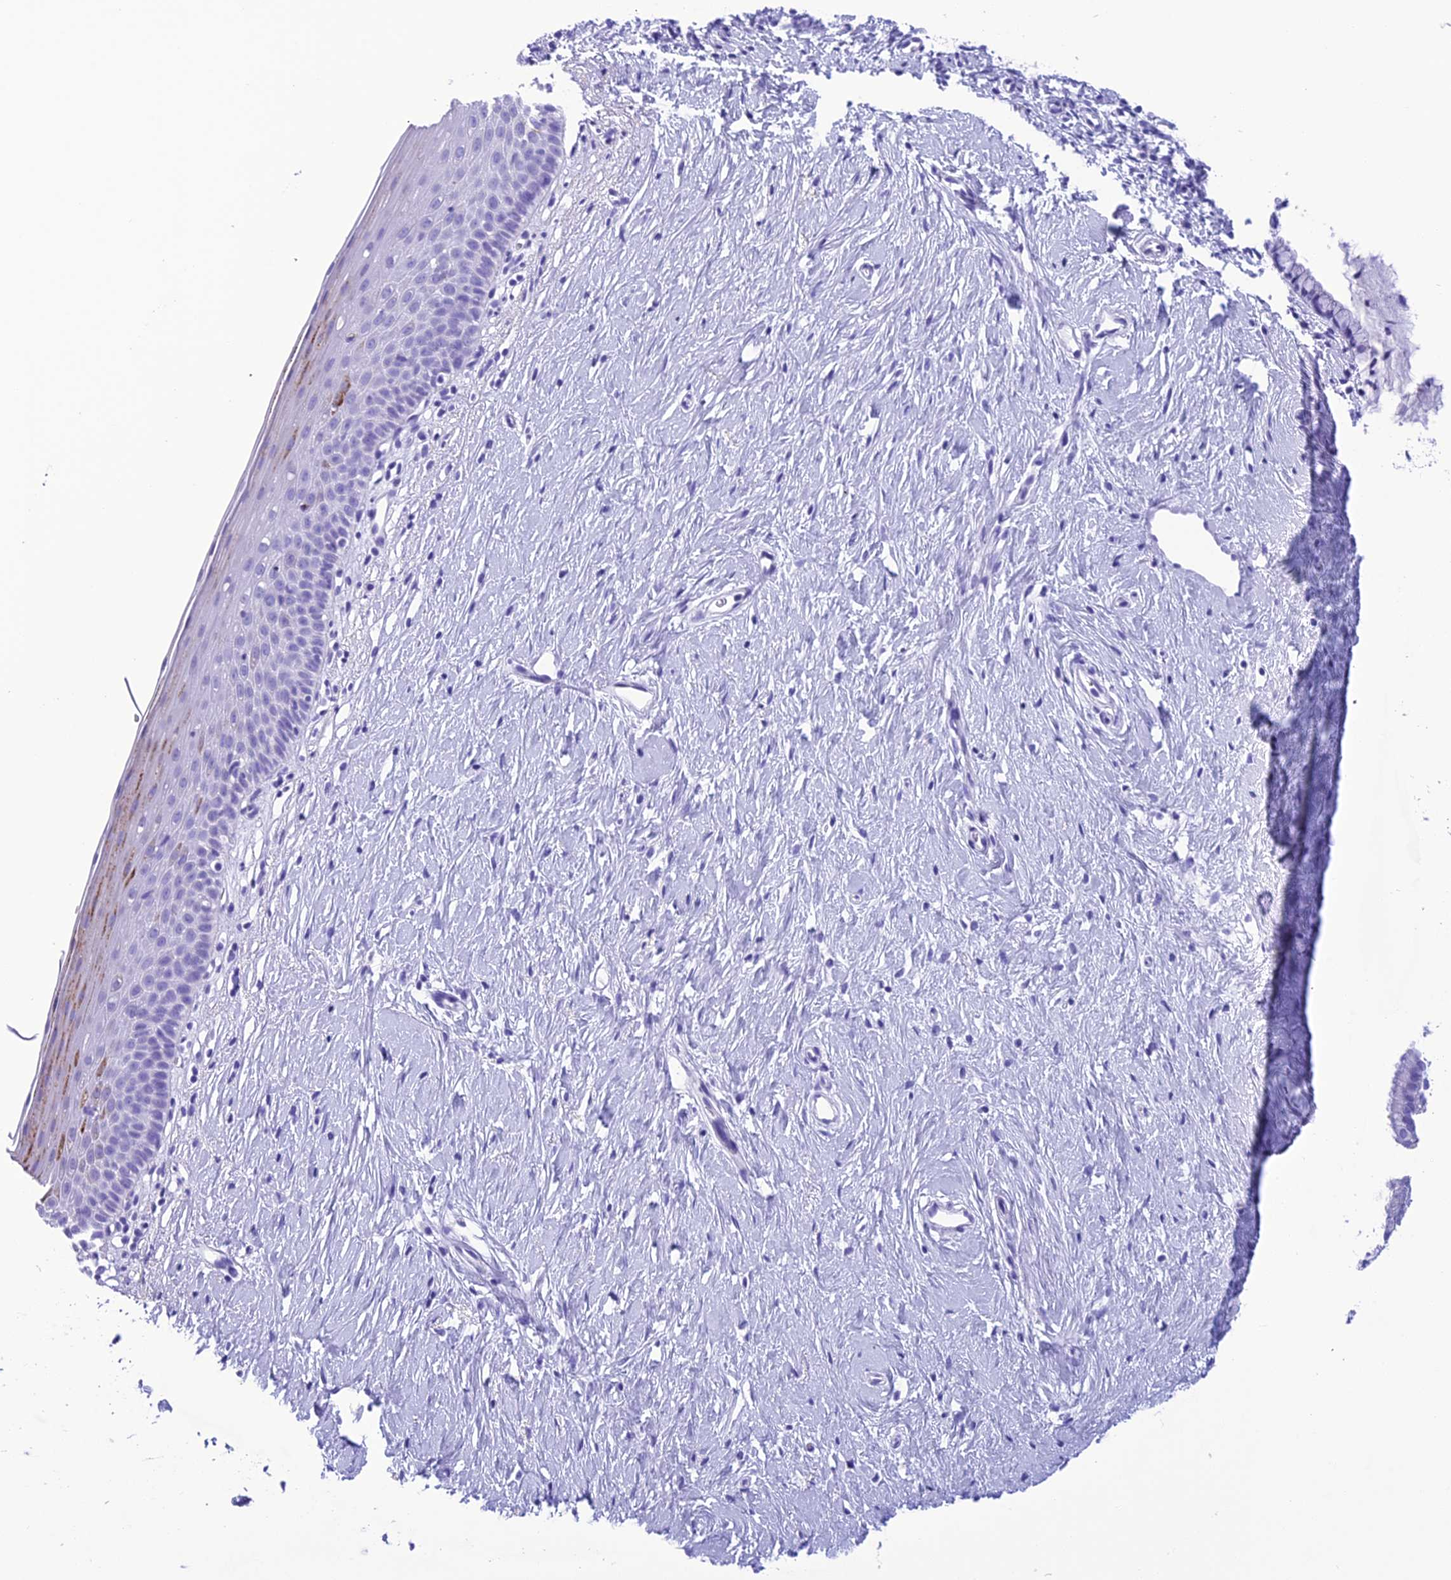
{"staining": {"intensity": "negative", "quantity": "none", "location": "none"}, "tissue": "cervix", "cell_type": "Glandular cells", "image_type": "normal", "snomed": [{"axis": "morphology", "description": "Normal tissue, NOS"}, {"axis": "topography", "description": "Cervix"}], "caption": "Image shows no protein staining in glandular cells of benign cervix.", "gene": "TRAM1L1", "patient": {"sex": "female", "age": 57}}